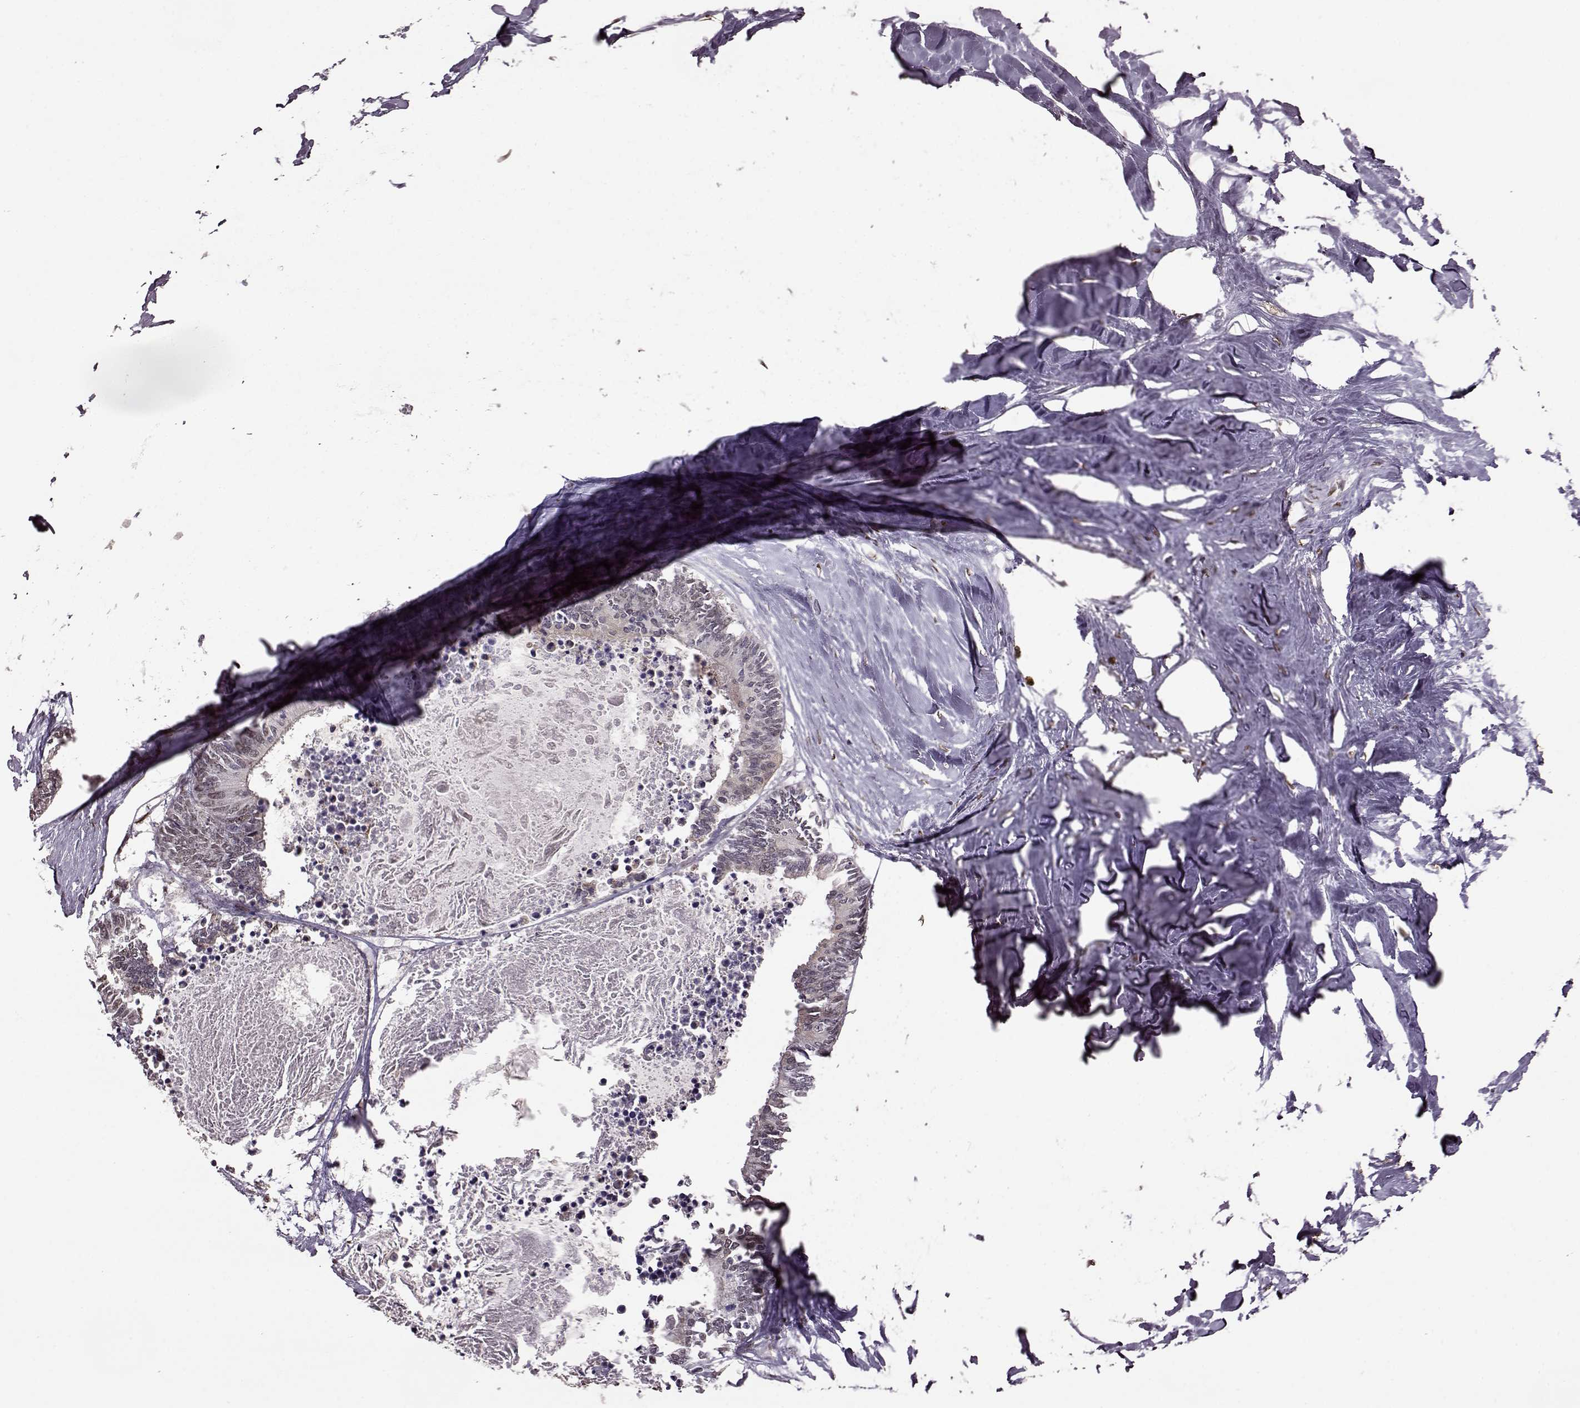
{"staining": {"intensity": "negative", "quantity": "none", "location": "none"}, "tissue": "colorectal cancer", "cell_type": "Tumor cells", "image_type": "cancer", "snomed": [{"axis": "morphology", "description": "Adenocarcinoma, NOS"}, {"axis": "topography", "description": "Colon"}, {"axis": "topography", "description": "Rectum"}], "caption": "Immunohistochemical staining of colorectal cancer reveals no significant positivity in tumor cells.", "gene": "FTO", "patient": {"sex": "male", "age": 57}}